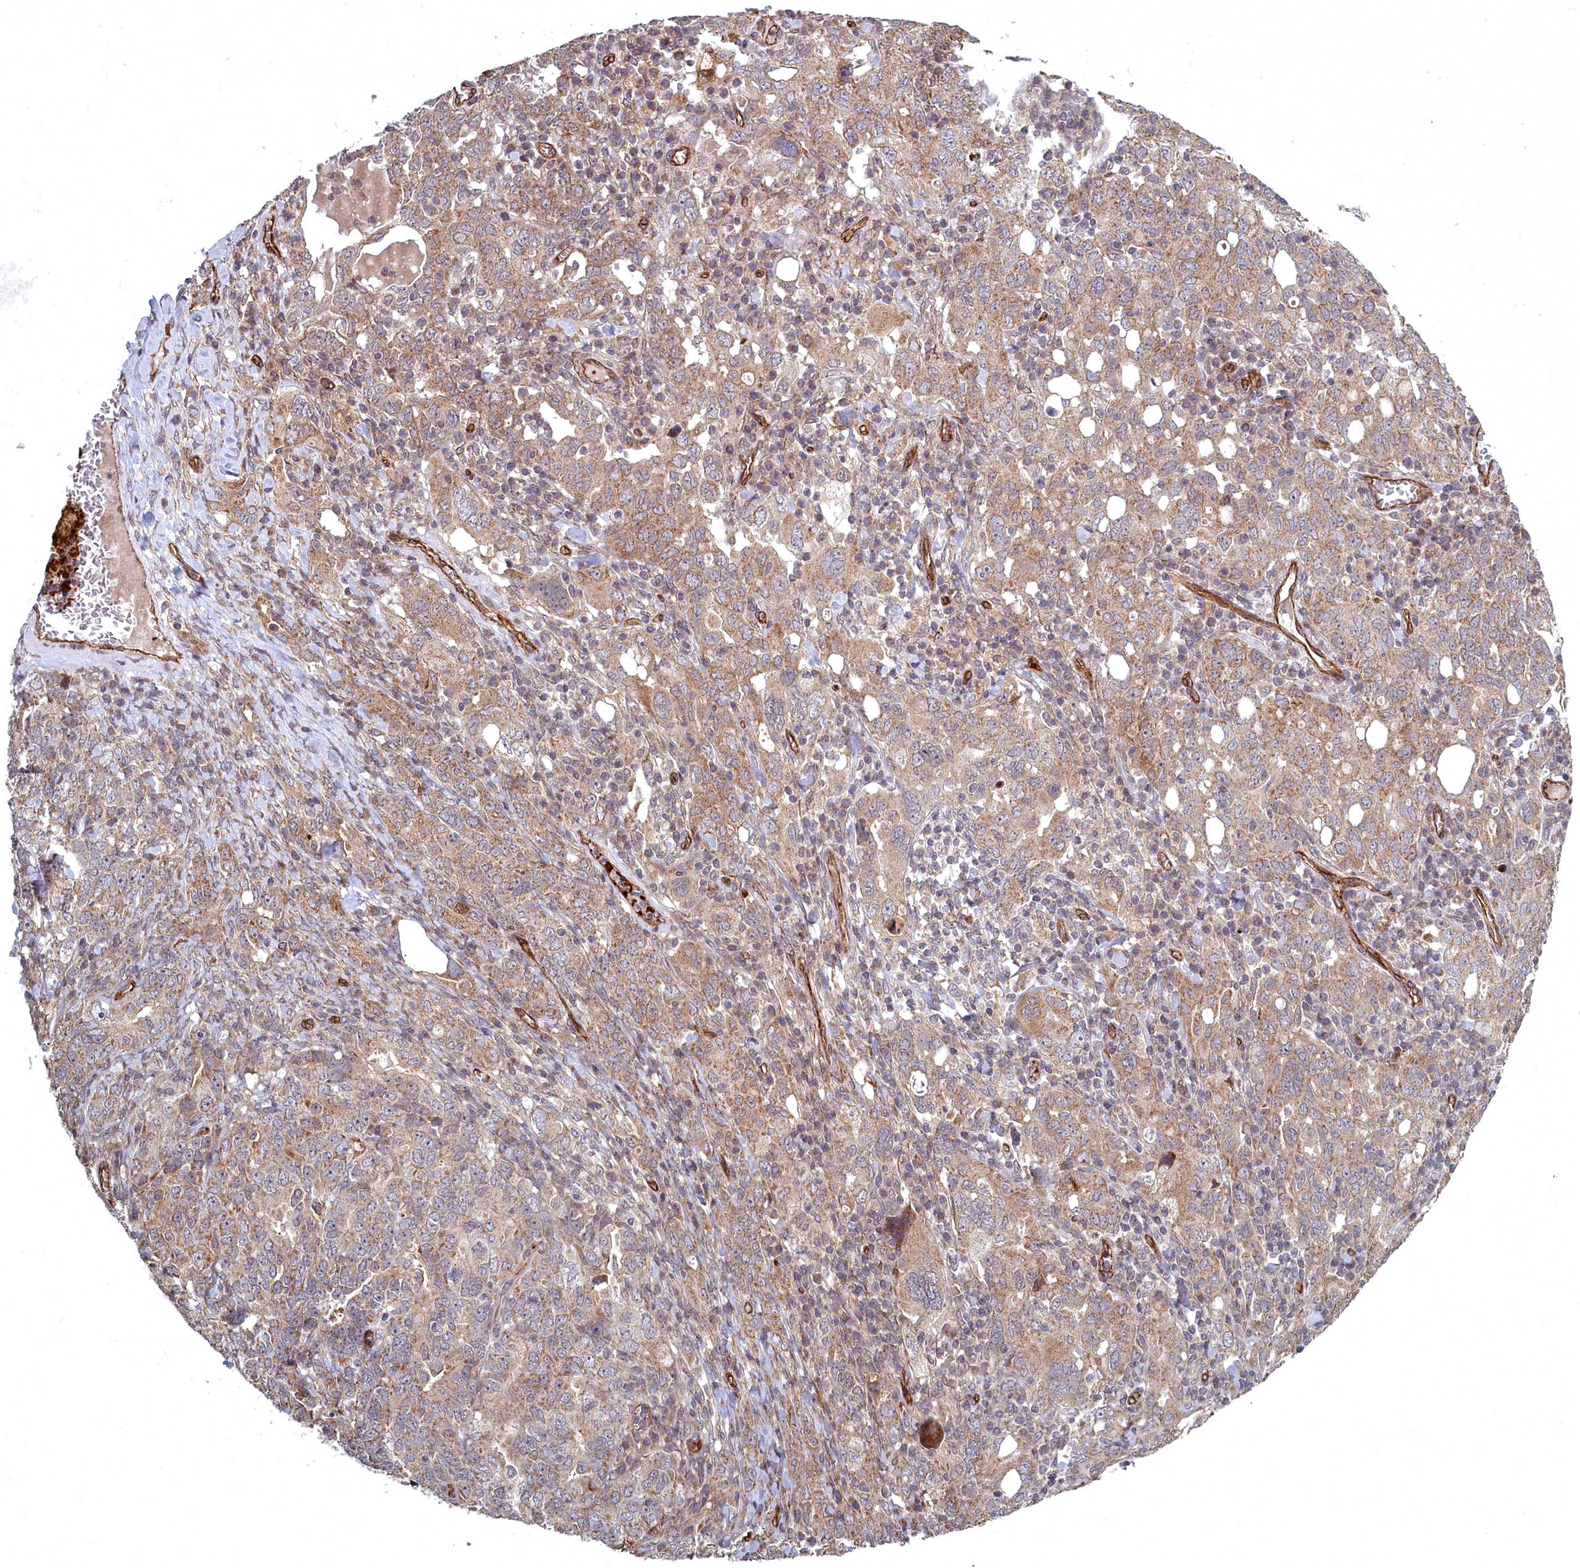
{"staining": {"intensity": "moderate", "quantity": ">75%", "location": "cytoplasmic/membranous"}, "tissue": "ovarian cancer", "cell_type": "Tumor cells", "image_type": "cancer", "snomed": [{"axis": "morphology", "description": "Carcinoma, endometroid"}, {"axis": "topography", "description": "Ovary"}], "caption": "The histopathology image shows a brown stain indicating the presence of a protein in the cytoplasmic/membranous of tumor cells in endometroid carcinoma (ovarian).", "gene": "TSPYL4", "patient": {"sex": "female", "age": 62}}